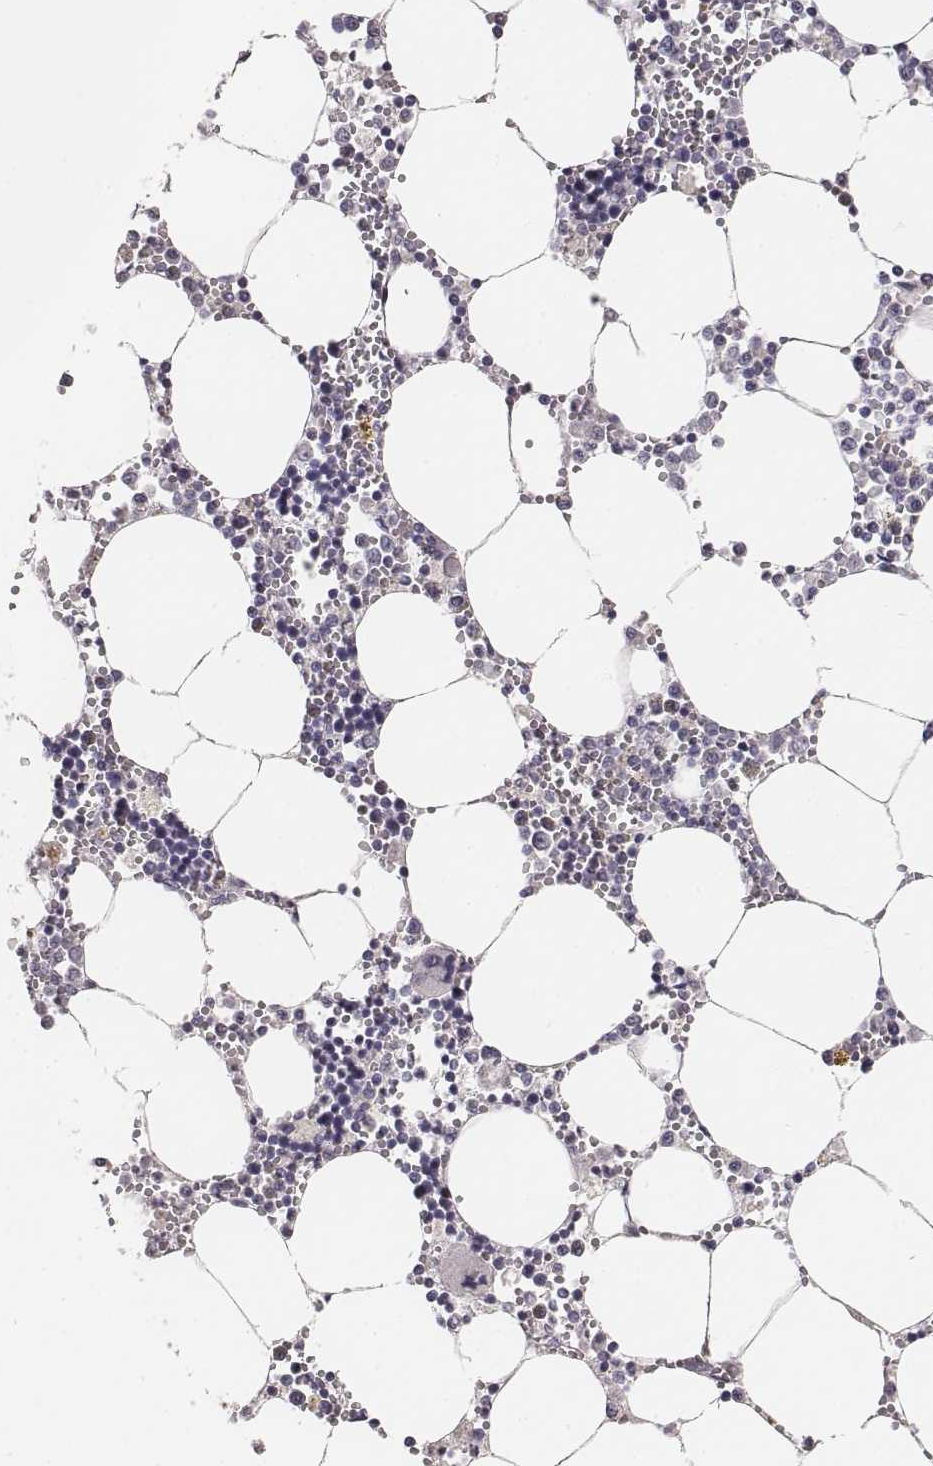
{"staining": {"intensity": "negative", "quantity": "none", "location": "none"}, "tissue": "bone marrow", "cell_type": "Hematopoietic cells", "image_type": "normal", "snomed": [{"axis": "morphology", "description": "Normal tissue, NOS"}, {"axis": "topography", "description": "Bone marrow"}], "caption": "Immunohistochemistry (IHC) of normal bone marrow displays no expression in hematopoietic cells.", "gene": "ABCD3", "patient": {"sex": "male", "age": 54}}